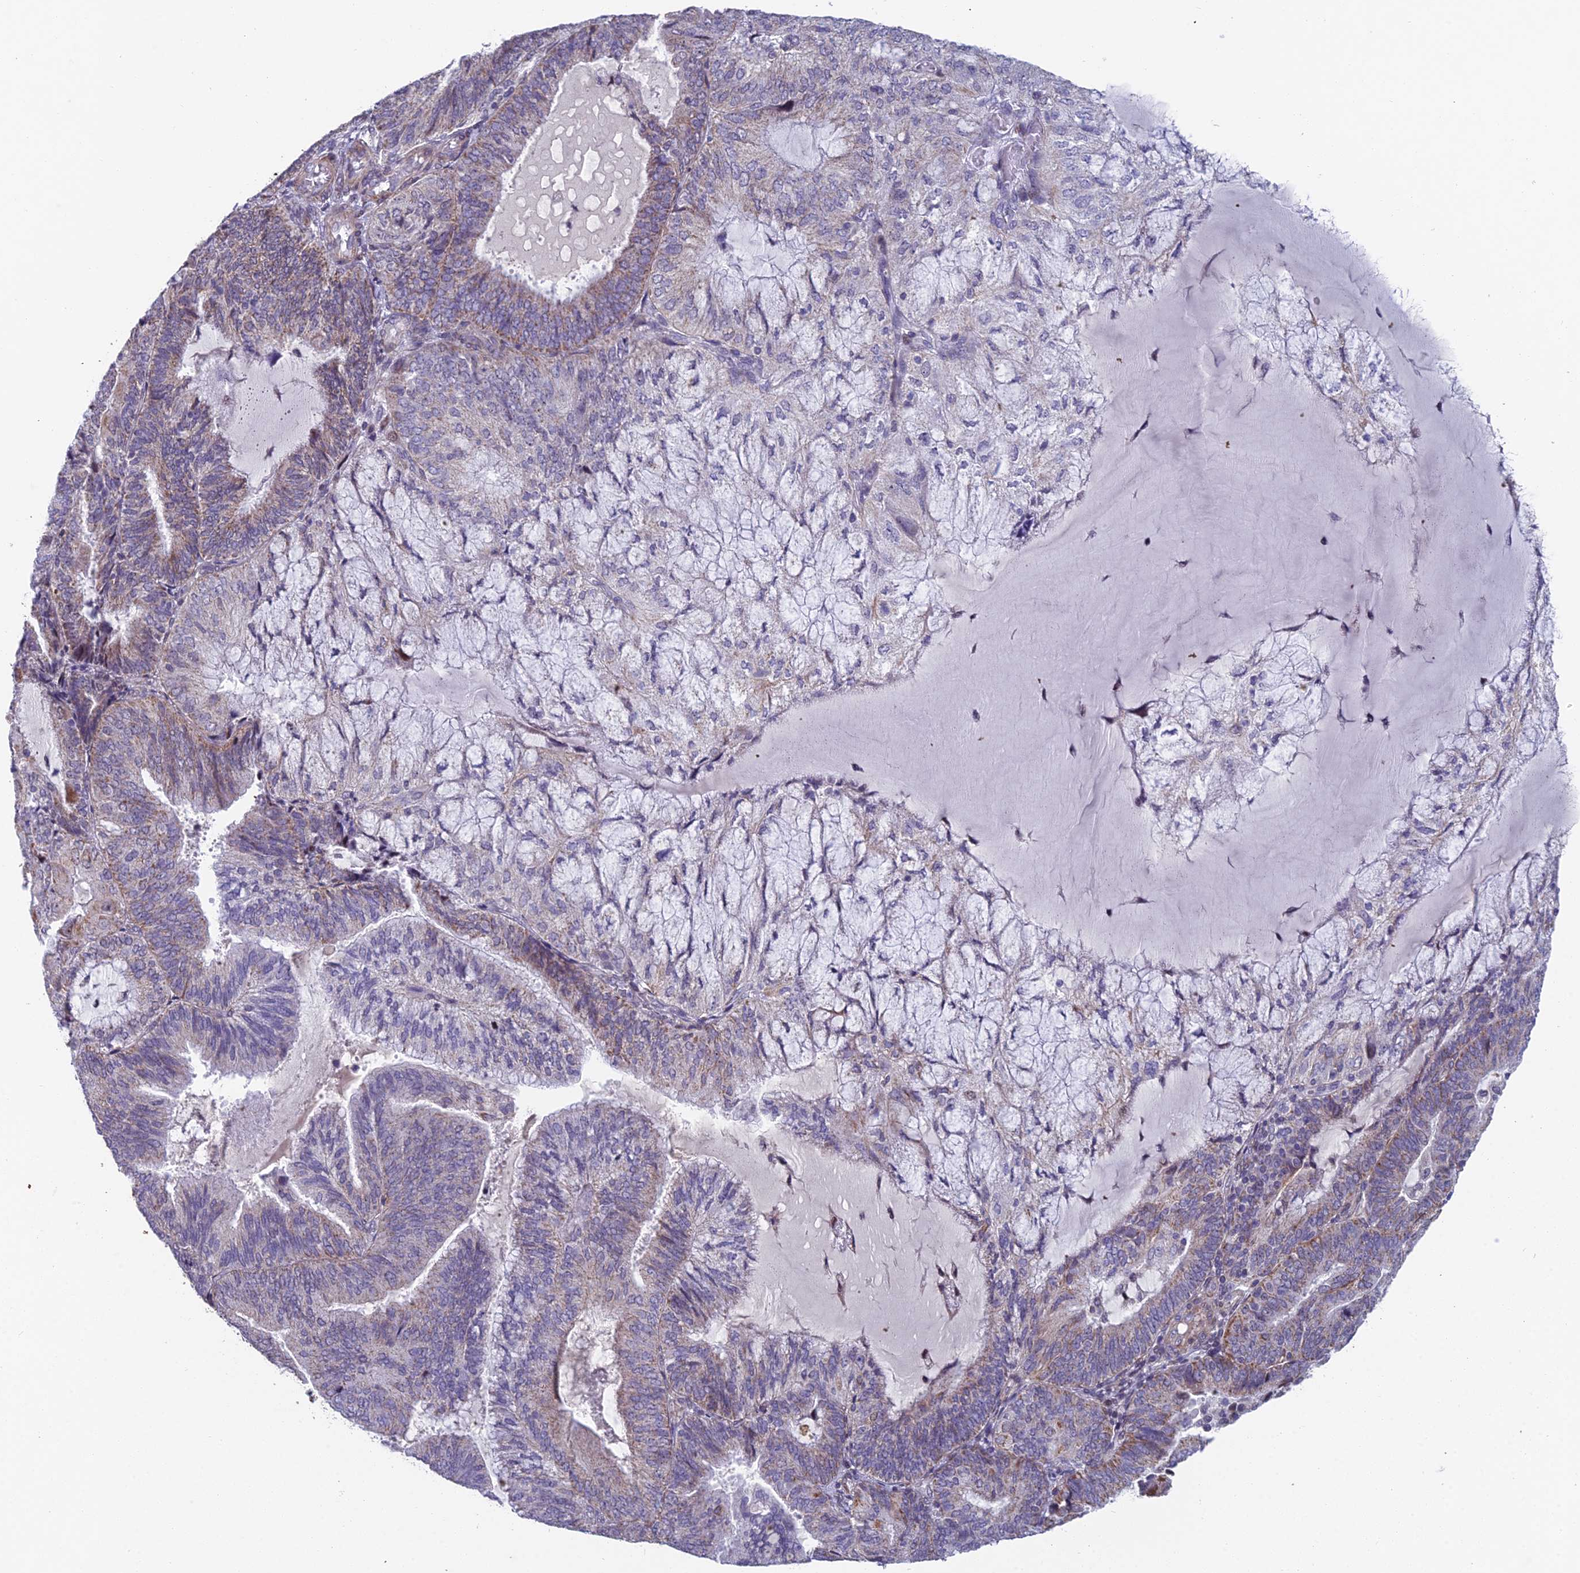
{"staining": {"intensity": "weak", "quantity": "25%-75%", "location": "cytoplasmic/membranous"}, "tissue": "endometrial cancer", "cell_type": "Tumor cells", "image_type": "cancer", "snomed": [{"axis": "morphology", "description": "Adenocarcinoma, NOS"}, {"axis": "topography", "description": "Endometrium"}], "caption": "This image displays IHC staining of human endometrial cancer, with low weak cytoplasmic/membranous expression in approximately 25%-75% of tumor cells.", "gene": "XKR9", "patient": {"sex": "female", "age": 81}}